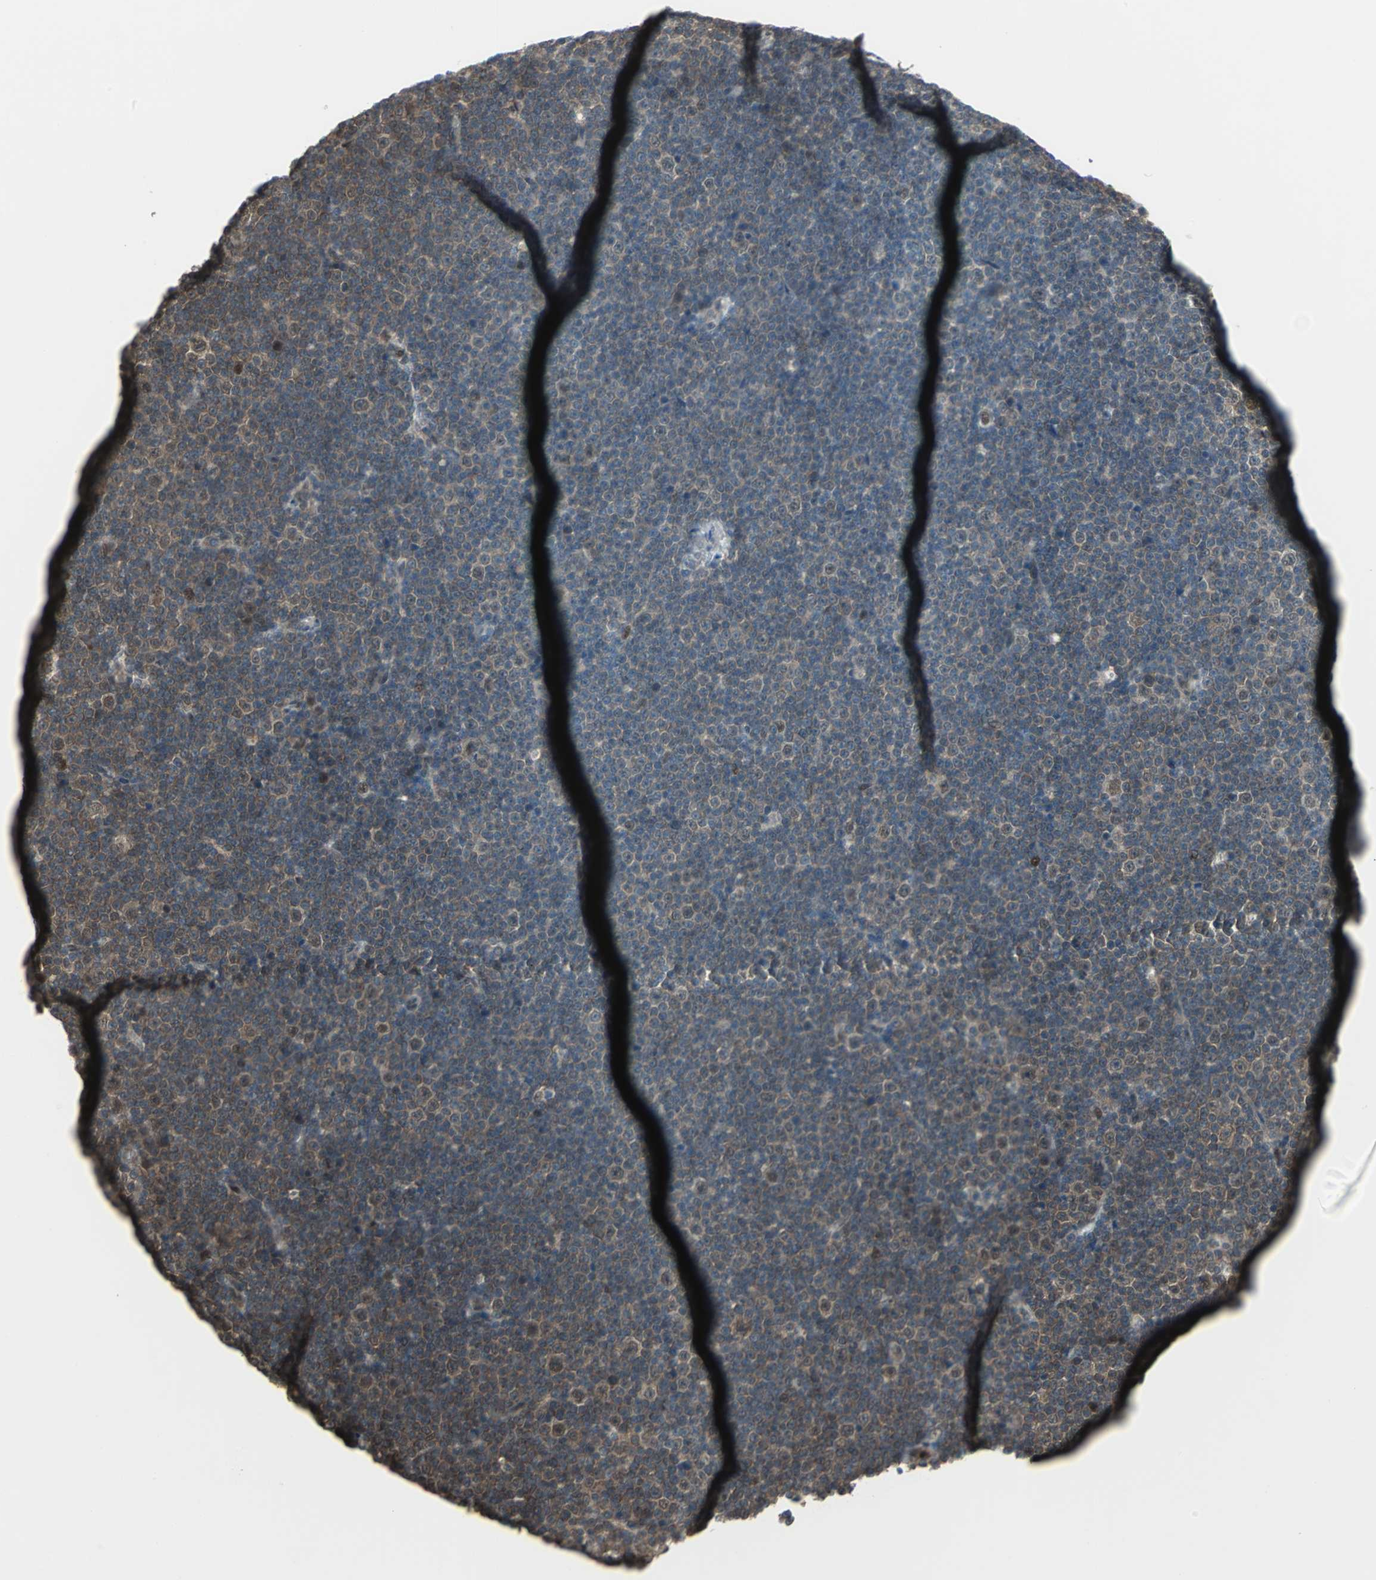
{"staining": {"intensity": "moderate", "quantity": ">75%", "location": "cytoplasmic/membranous,nuclear"}, "tissue": "lymphoma", "cell_type": "Tumor cells", "image_type": "cancer", "snomed": [{"axis": "morphology", "description": "Malignant lymphoma, non-Hodgkin's type, Low grade"}, {"axis": "topography", "description": "Lymph node"}], "caption": "This image exhibits lymphoma stained with immunohistochemistry to label a protein in brown. The cytoplasmic/membranous and nuclear of tumor cells show moderate positivity for the protein. Nuclei are counter-stained blue.", "gene": "COPS5", "patient": {"sex": "female", "age": 67}}